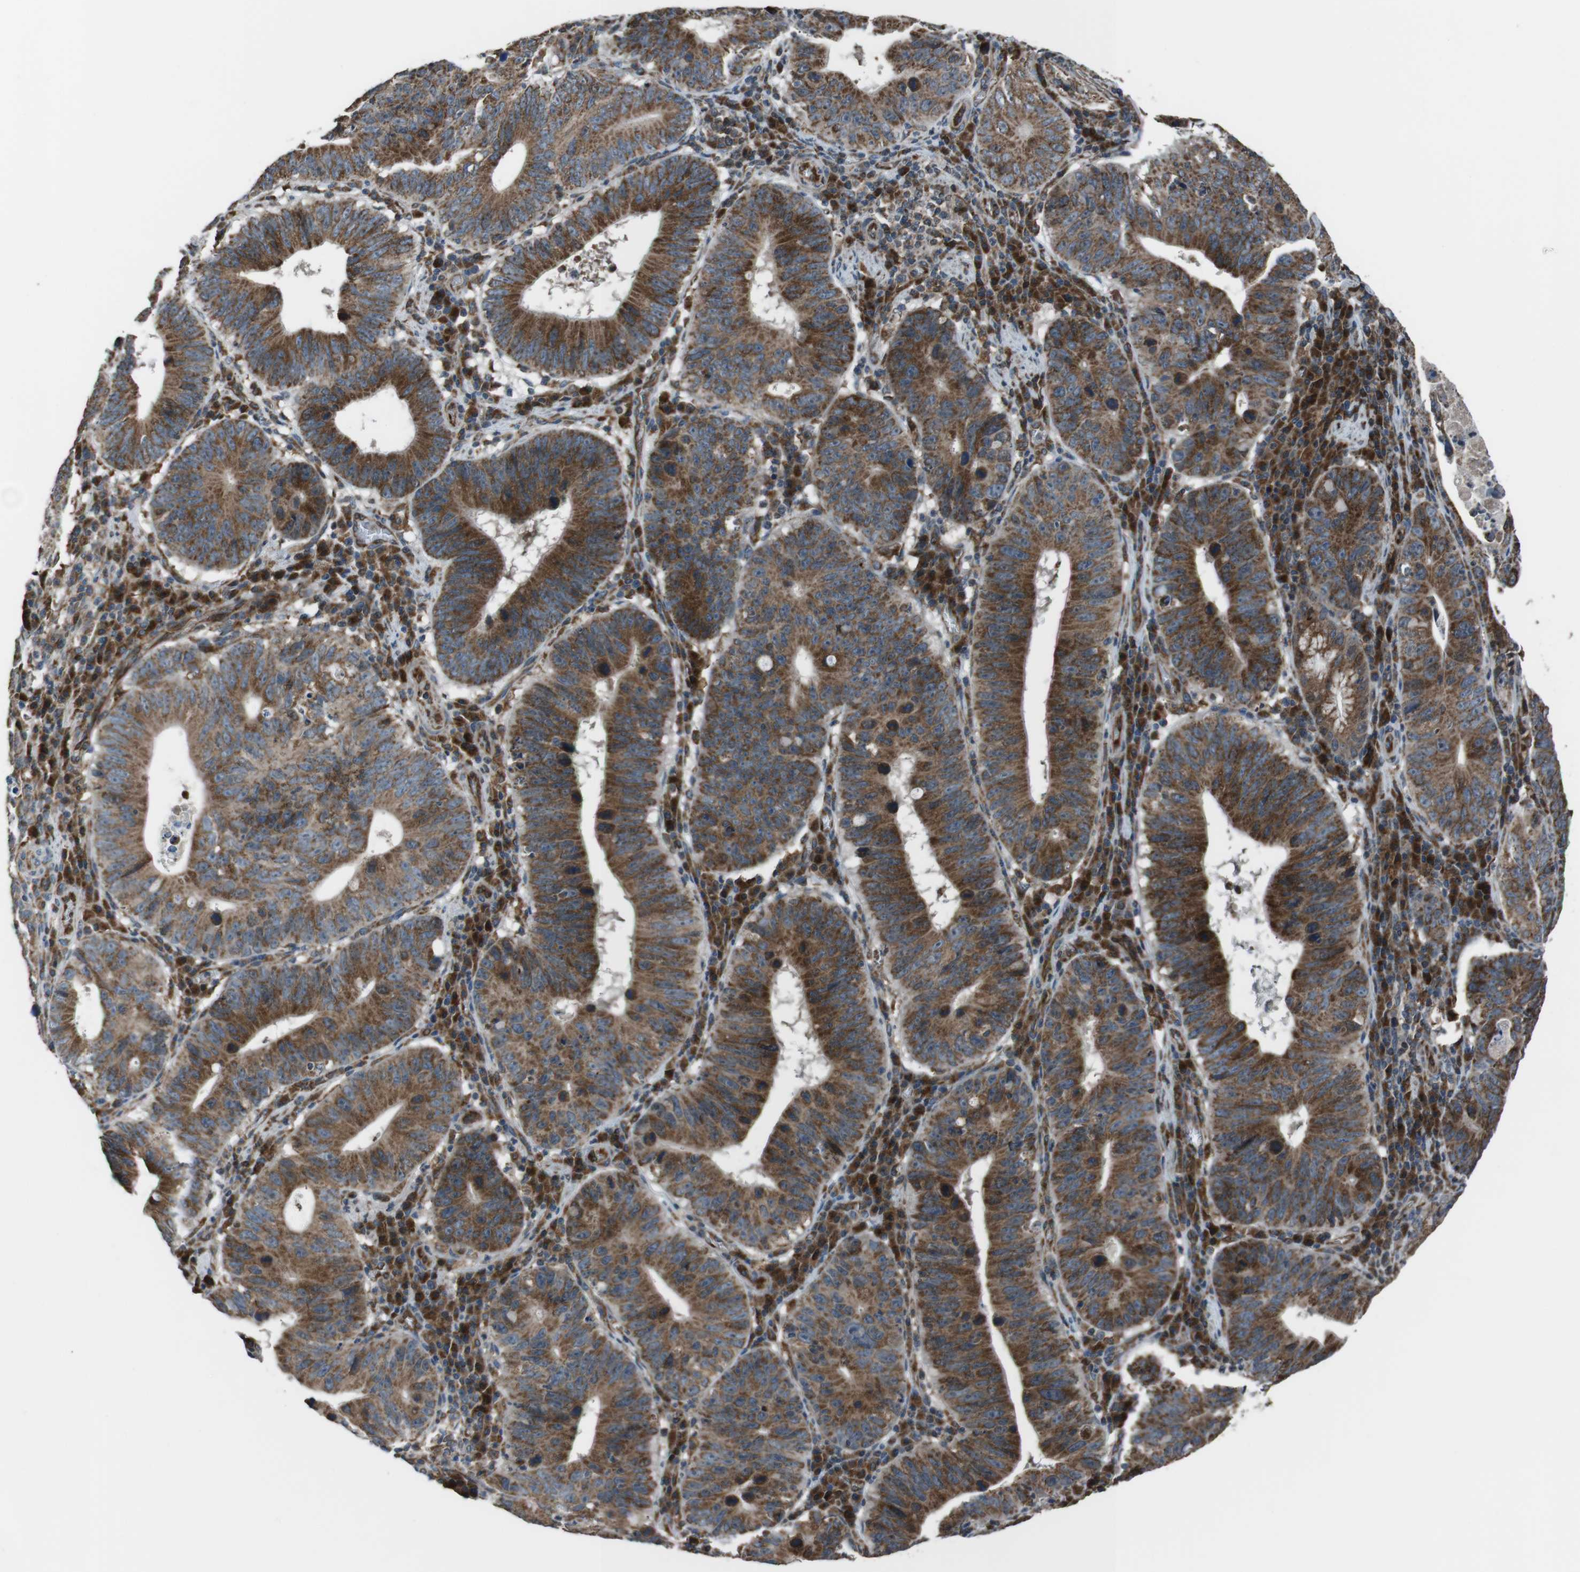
{"staining": {"intensity": "strong", "quantity": ">75%", "location": "cytoplasmic/membranous"}, "tissue": "stomach cancer", "cell_type": "Tumor cells", "image_type": "cancer", "snomed": [{"axis": "morphology", "description": "Adenocarcinoma, NOS"}, {"axis": "topography", "description": "Stomach"}], "caption": "Tumor cells show high levels of strong cytoplasmic/membranous expression in about >75% of cells in human stomach cancer.", "gene": "GIMAP8", "patient": {"sex": "male", "age": 59}}